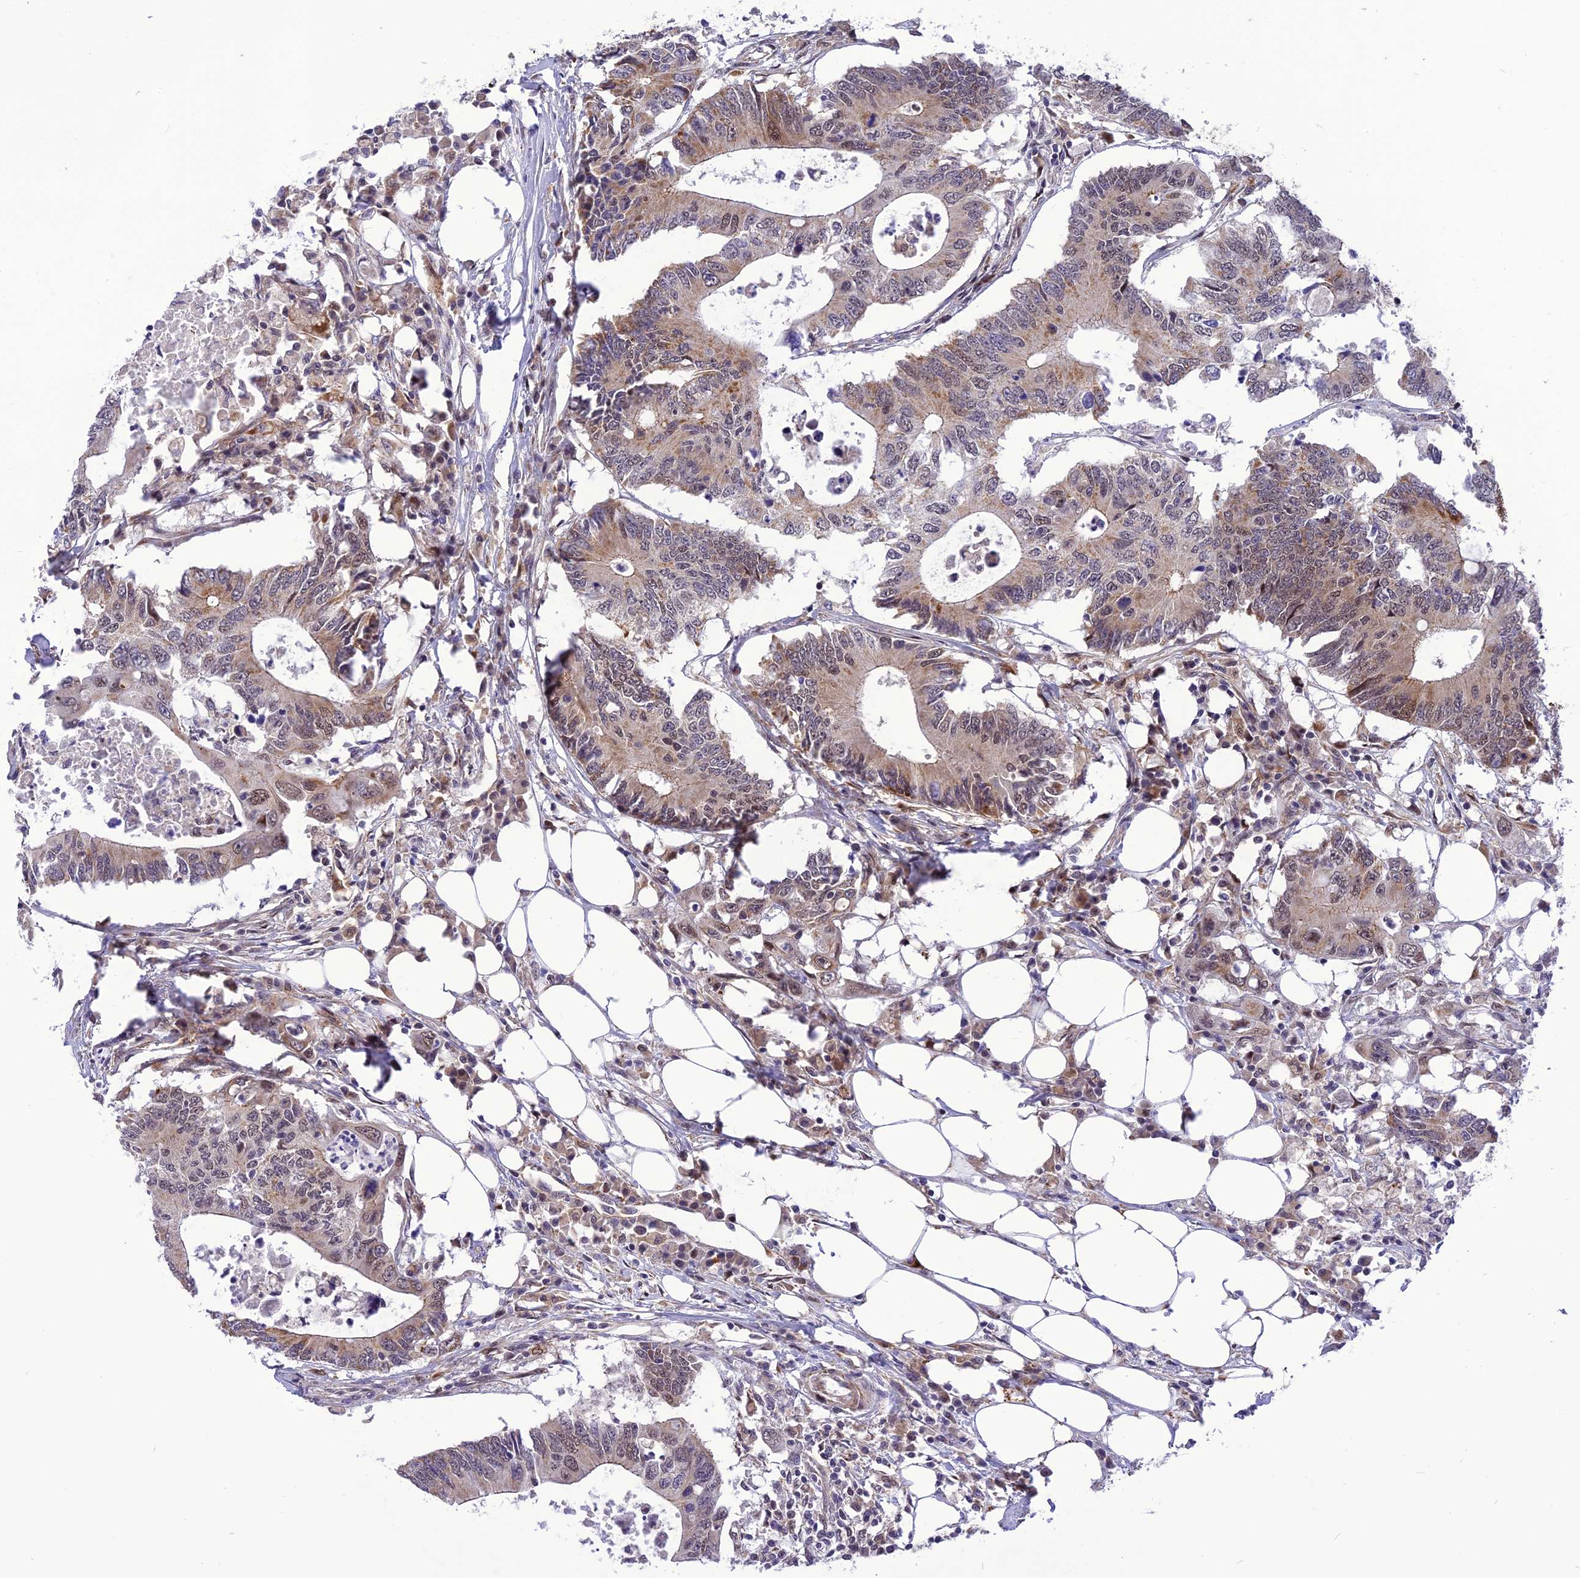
{"staining": {"intensity": "moderate", "quantity": "<25%", "location": "cytoplasmic/membranous,nuclear"}, "tissue": "colorectal cancer", "cell_type": "Tumor cells", "image_type": "cancer", "snomed": [{"axis": "morphology", "description": "Adenocarcinoma, NOS"}, {"axis": "topography", "description": "Colon"}], "caption": "IHC image of neoplastic tissue: colorectal cancer (adenocarcinoma) stained using immunohistochemistry (IHC) shows low levels of moderate protein expression localized specifically in the cytoplasmic/membranous and nuclear of tumor cells, appearing as a cytoplasmic/membranous and nuclear brown color.", "gene": "CMC1", "patient": {"sex": "male", "age": 71}}